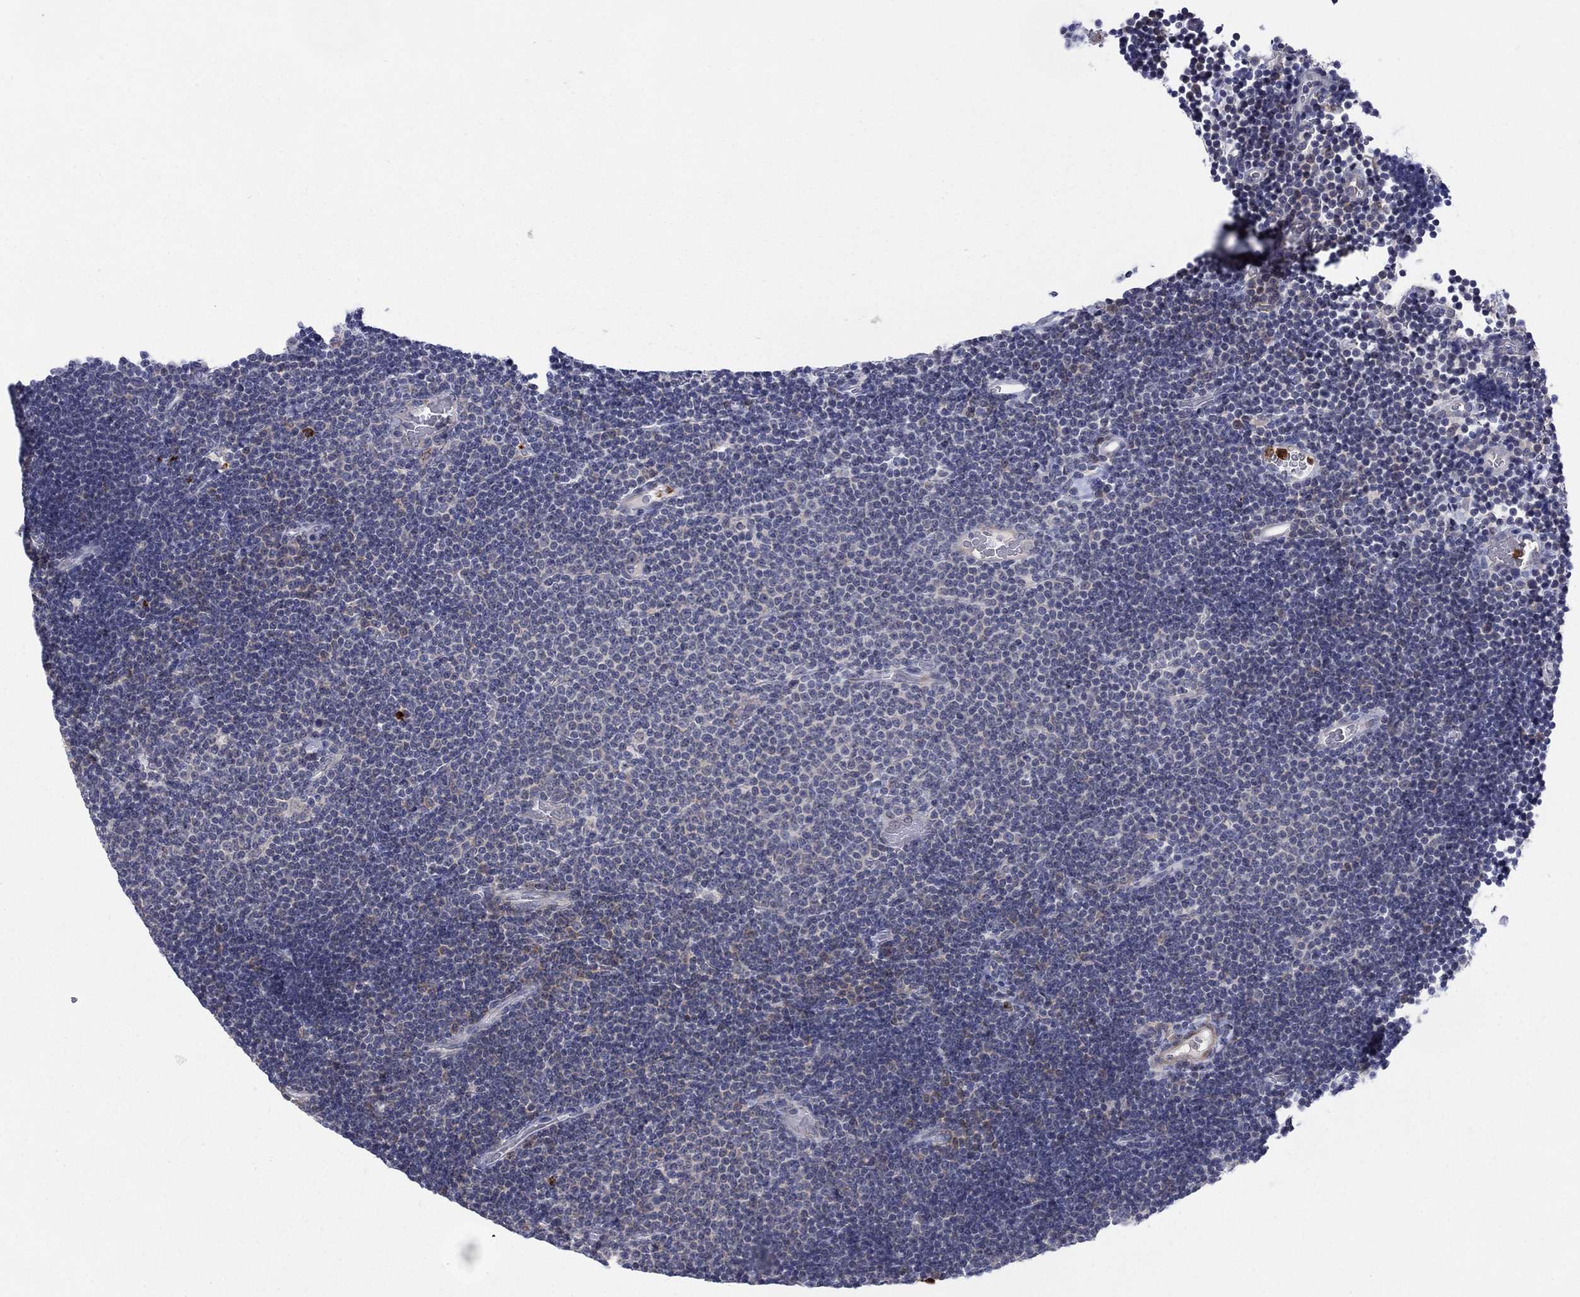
{"staining": {"intensity": "negative", "quantity": "none", "location": "none"}, "tissue": "lymphoma", "cell_type": "Tumor cells", "image_type": "cancer", "snomed": [{"axis": "morphology", "description": "Malignant lymphoma, non-Hodgkin's type, Low grade"}, {"axis": "topography", "description": "Brain"}], "caption": "Immunohistochemical staining of low-grade malignant lymphoma, non-Hodgkin's type shows no significant staining in tumor cells. The staining was performed using DAB to visualize the protein expression in brown, while the nuclei were stained in blue with hematoxylin (Magnification: 20x).", "gene": "MTRFR", "patient": {"sex": "female", "age": 66}}